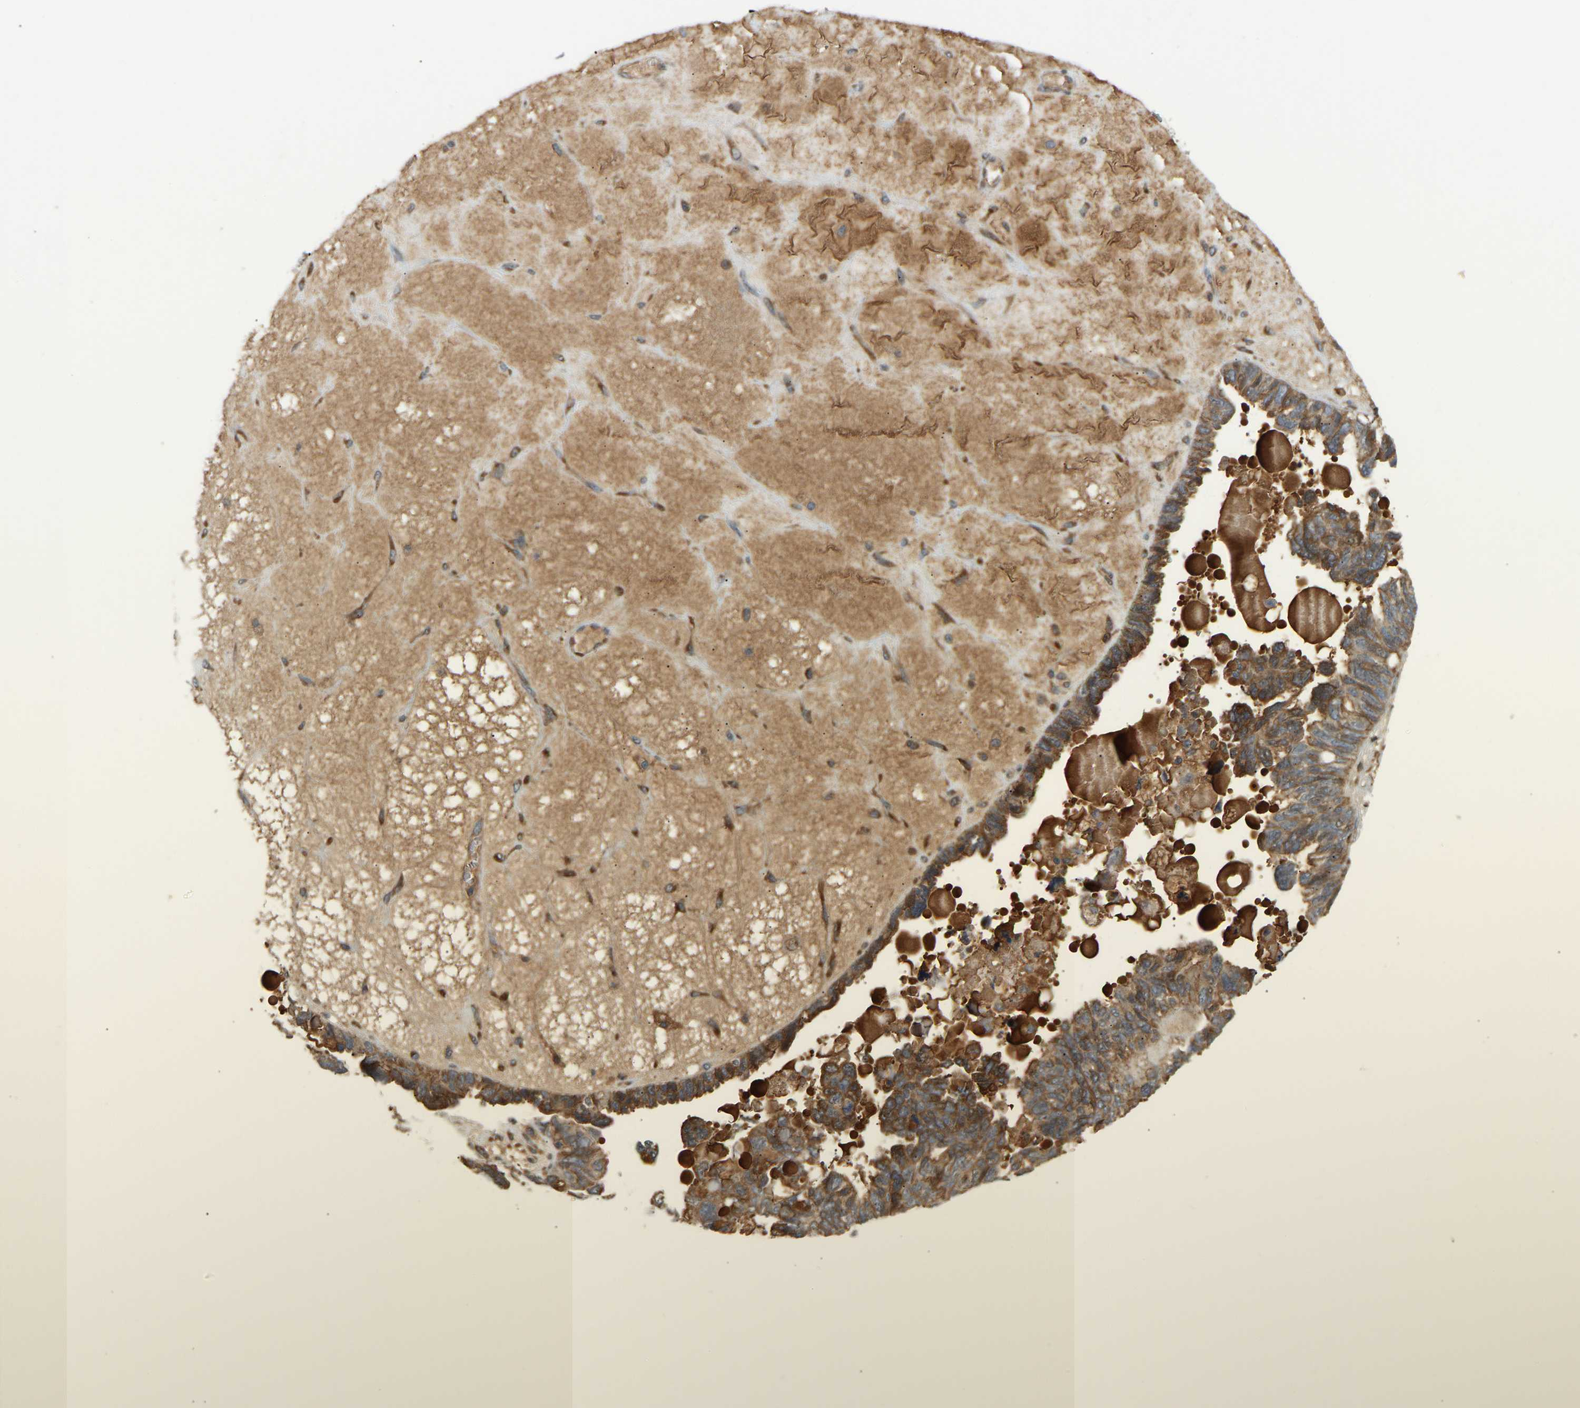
{"staining": {"intensity": "moderate", "quantity": ">75%", "location": "cytoplasmic/membranous"}, "tissue": "ovarian cancer", "cell_type": "Tumor cells", "image_type": "cancer", "snomed": [{"axis": "morphology", "description": "Cystadenocarcinoma, serous, NOS"}, {"axis": "topography", "description": "Ovary"}], "caption": "Immunohistochemistry (IHC) (DAB) staining of ovarian cancer shows moderate cytoplasmic/membranous protein positivity in about >75% of tumor cells.", "gene": "PTCD1", "patient": {"sex": "female", "age": 79}}